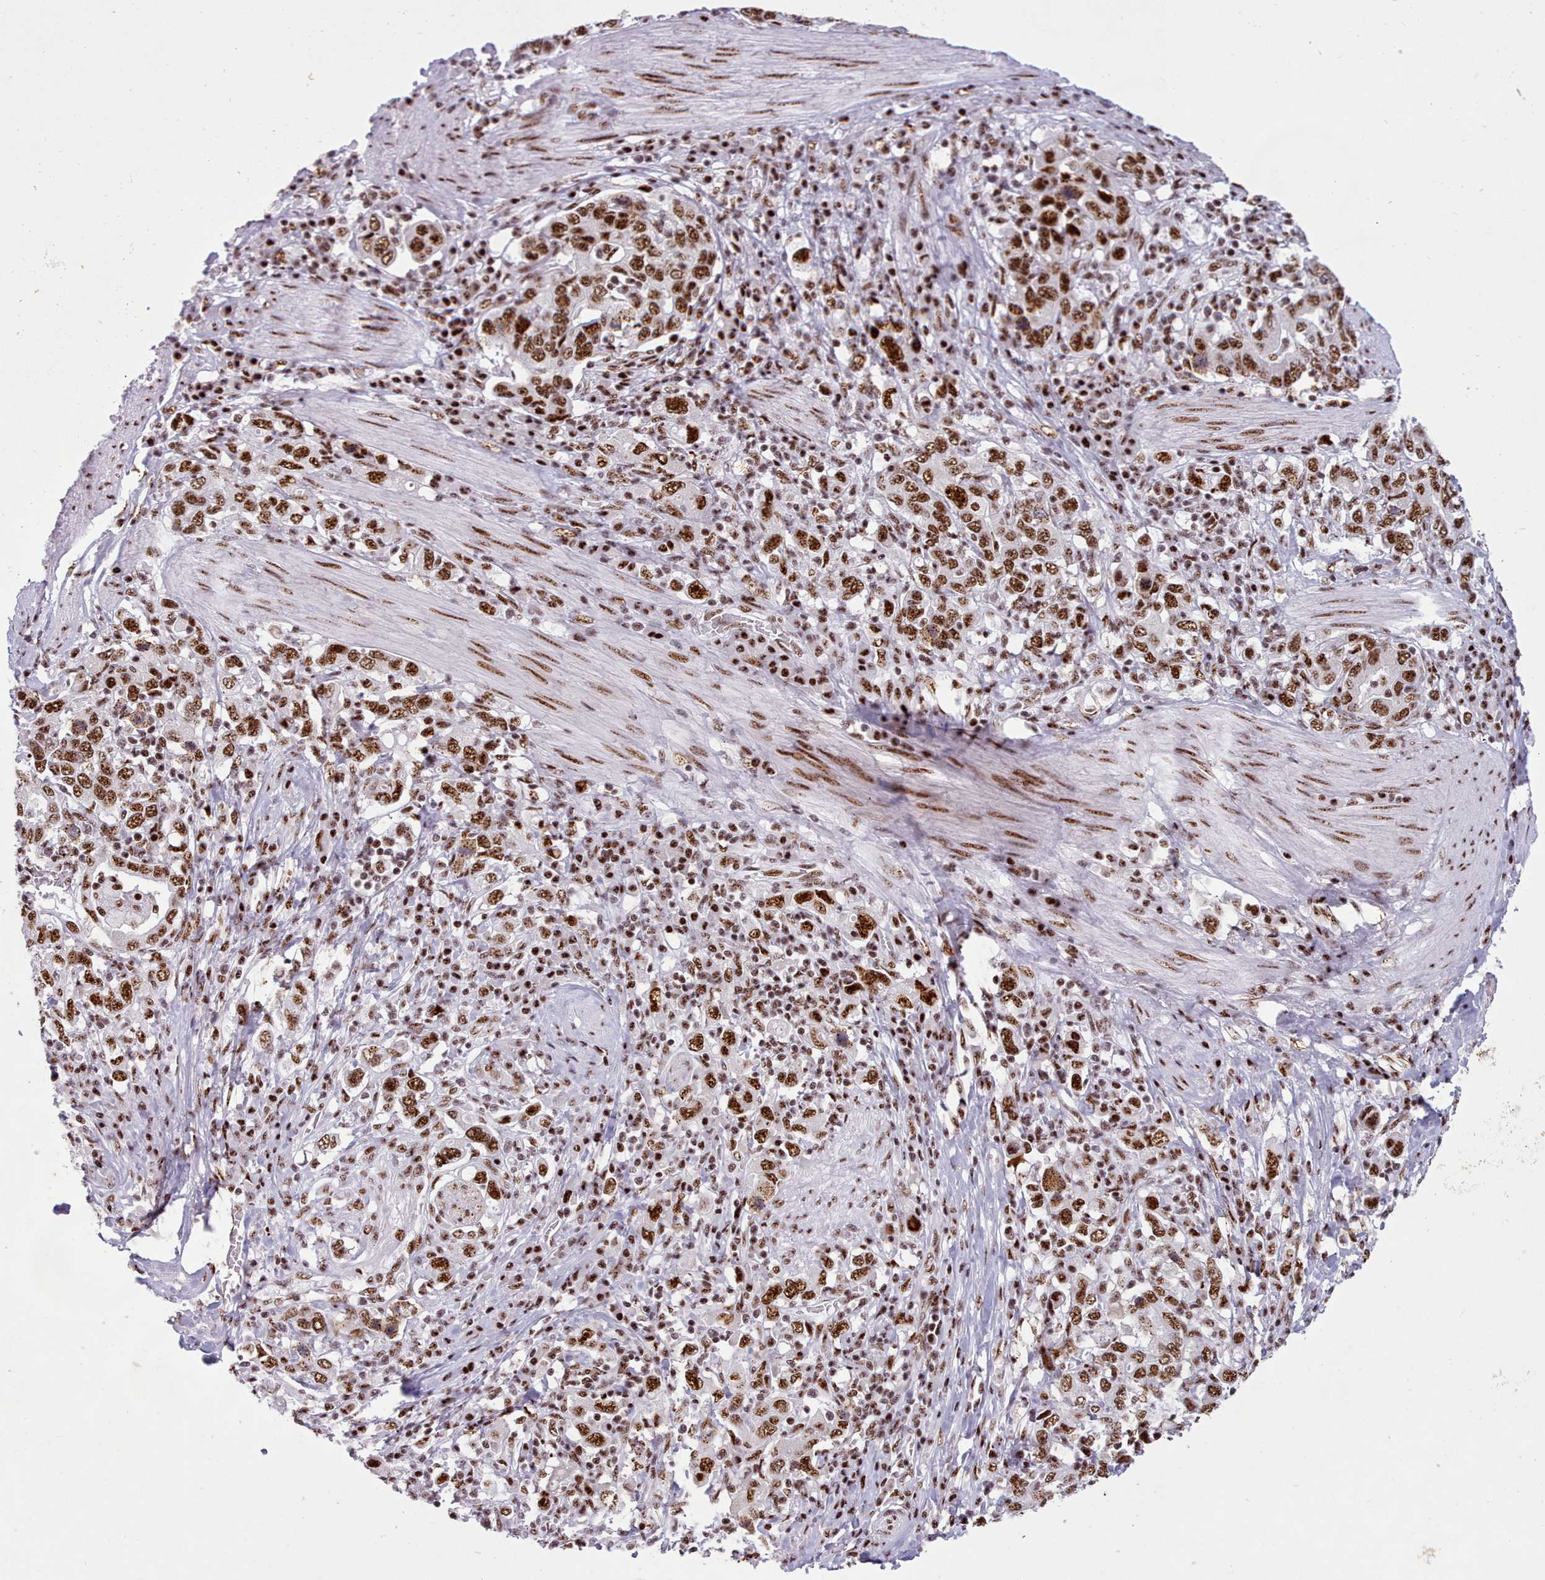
{"staining": {"intensity": "strong", "quantity": ">75%", "location": "nuclear"}, "tissue": "stomach cancer", "cell_type": "Tumor cells", "image_type": "cancer", "snomed": [{"axis": "morphology", "description": "Adenocarcinoma, NOS"}, {"axis": "topography", "description": "Stomach, upper"}, {"axis": "topography", "description": "Stomach"}], "caption": "A brown stain highlights strong nuclear positivity of a protein in human stomach cancer tumor cells.", "gene": "TMEM35B", "patient": {"sex": "male", "age": 62}}